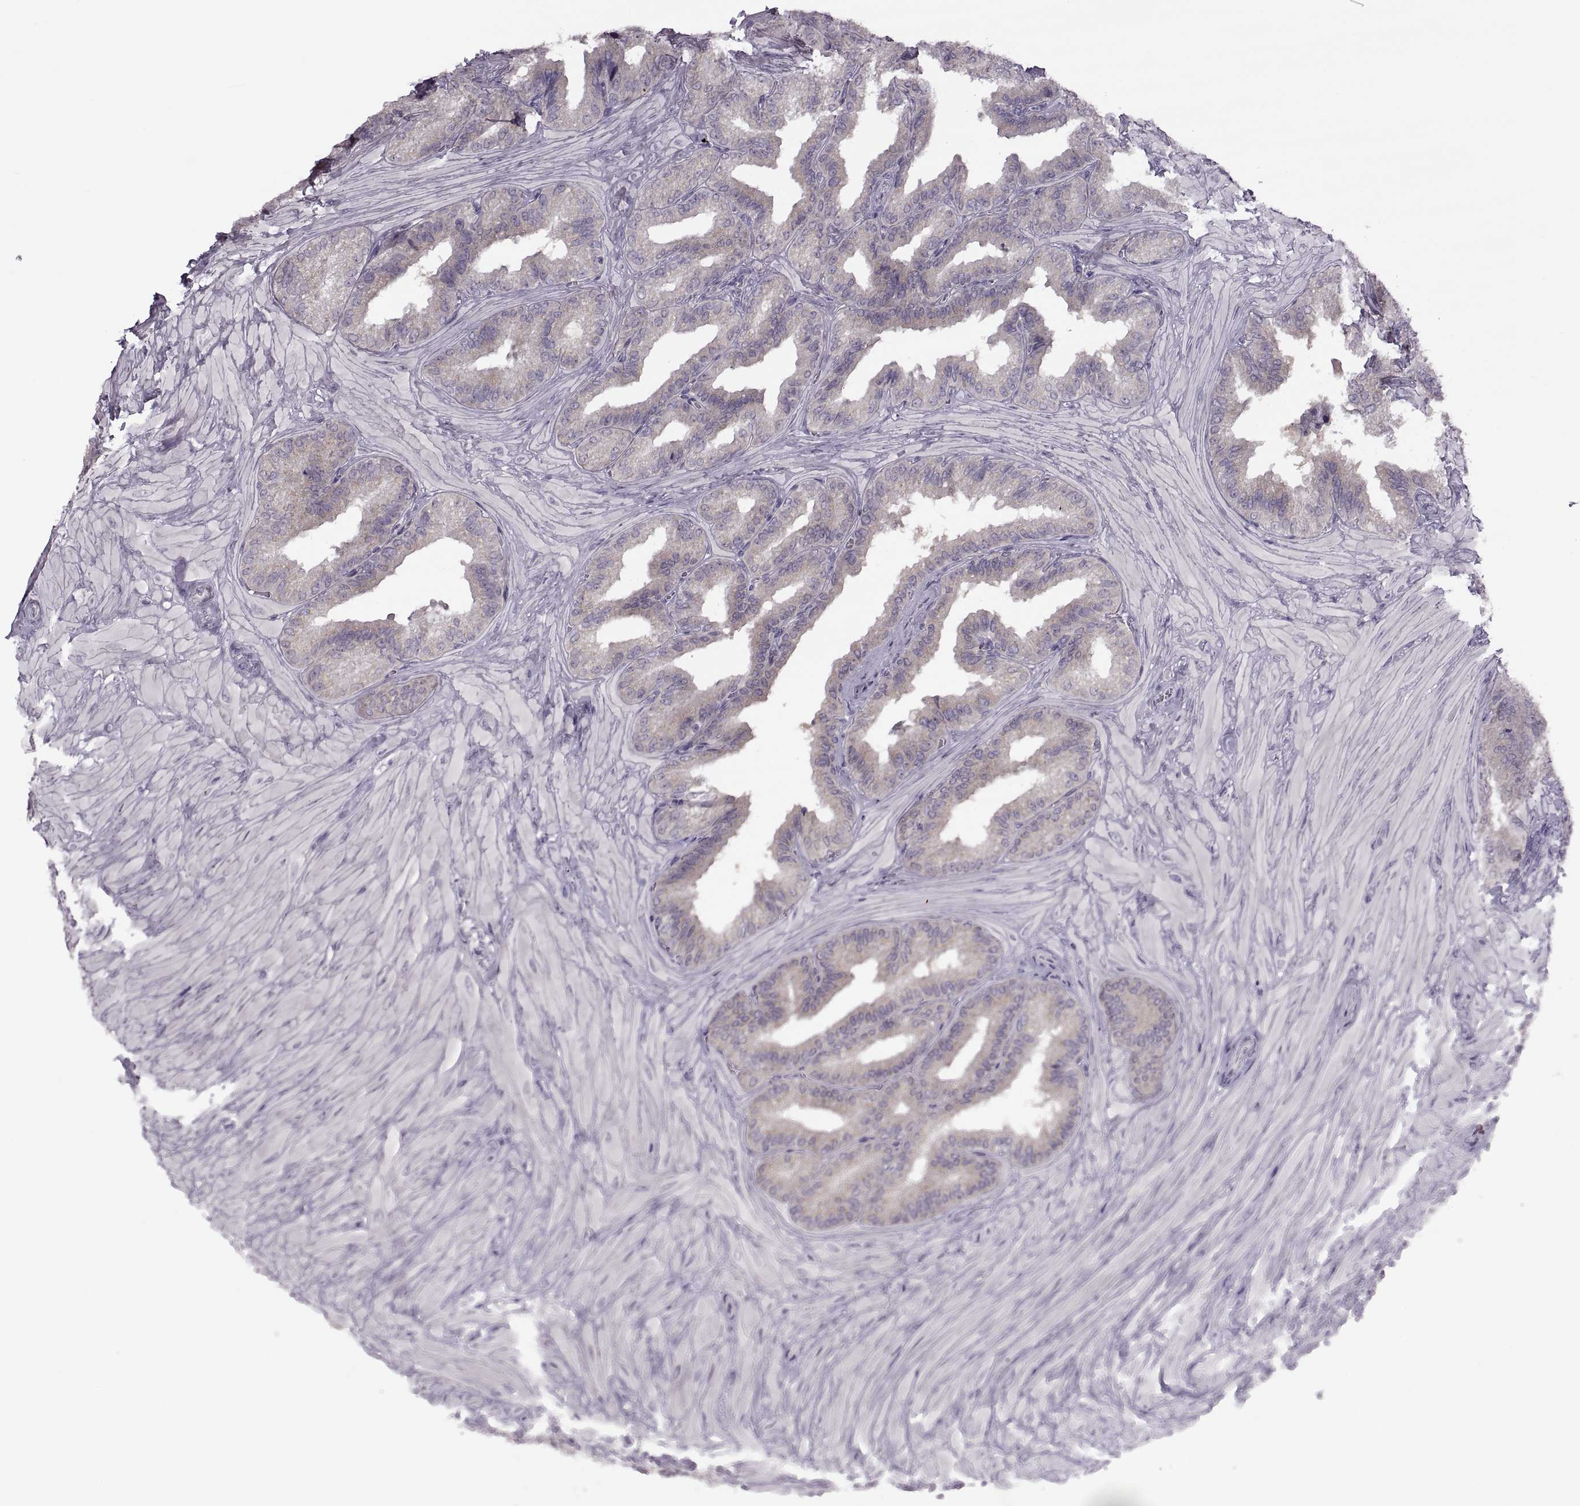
{"staining": {"intensity": "weak", "quantity": "25%-75%", "location": "cytoplasmic/membranous"}, "tissue": "seminal vesicle", "cell_type": "Glandular cells", "image_type": "normal", "snomed": [{"axis": "morphology", "description": "Normal tissue, NOS"}, {"axis": "topography", "description": "Seminal veicle"}], "caption": "The immunohistochemical stain highlights weak cytoplasmic/membranous positivity in glandular cells of normal seminal vesicle. The protein is stained brown, and the nuclei are stained in blue (DAB IHC with brightfield microscopy, high magnification).", "gene": "H2AP", "patient": {"sex": "male", "age": 37}}